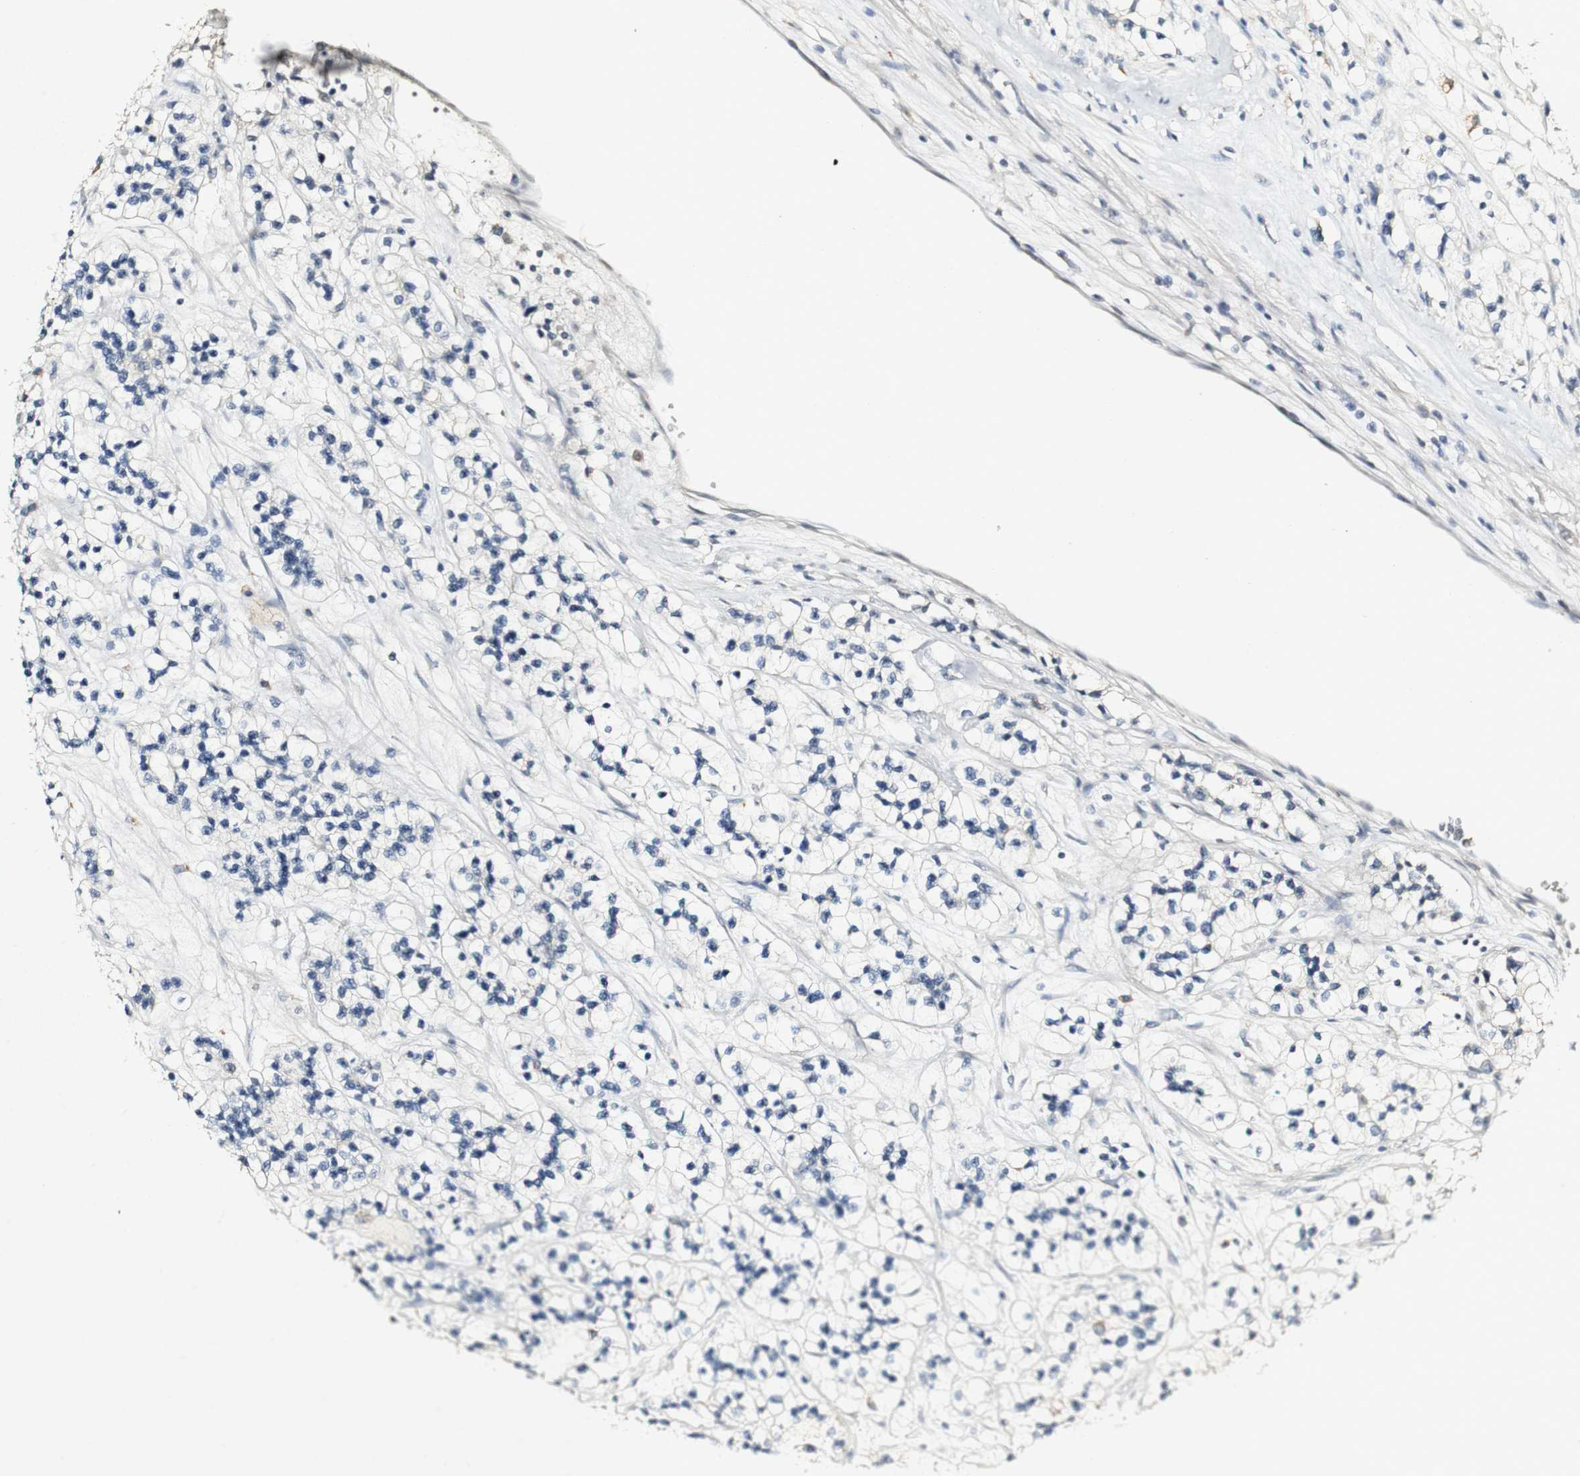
{"staining": {"intensity": "negative", "quantity": "none", "location": "none"}, "tissue": "renal cancer", "cell_type": "Tumor cells", "image_type": "cancer", "snomed": [{"axis": "morphology", "description": "Adenocarcinoma, NOS"}, {"axis": "topography", "description": "Kidney"}], "caption": "This is an immunohistochemistry (IHC) histopathology image of renal adenocarcinoma. There is no staining in tumor cells.", "gene": "SYT7", "patient": {"sex": "female", "age": 57}}